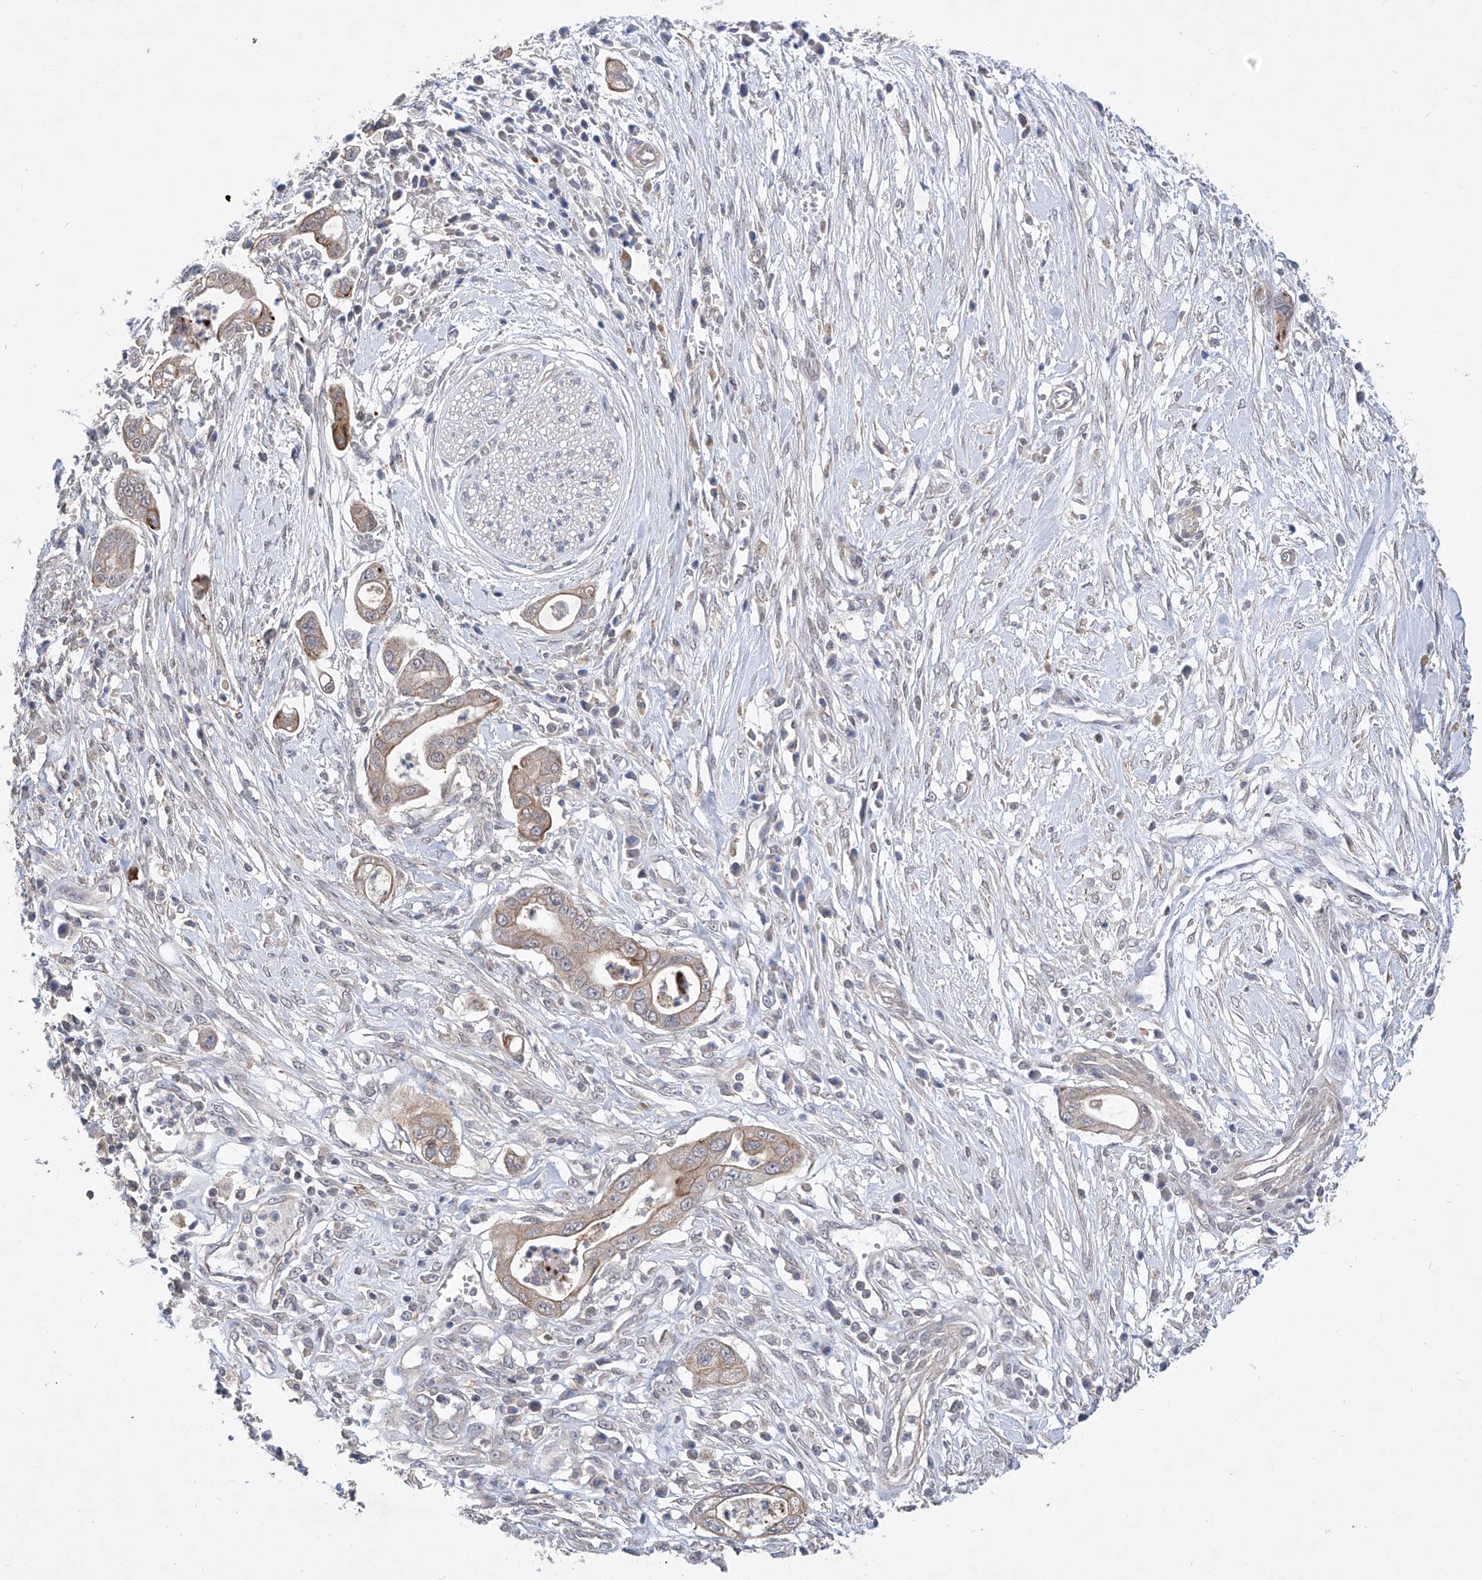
{"staining": {"intensity": "moderate", "quantity": ">75%", "location": "cytoplasmic/membranous"}, "tissue": "pancreatic cancer", "cell_type": "Tumor cells", "image_type": "cancer", "snomed": [{"axis": "morphology", "description": "Adenocarcinoma, NOS"}, {"axis": "topography", "description": "Pancreas"}], "caption": "Immunohistochemistry micrograph of pancreatic adenocarcinoma stained for a protein (brown), which exhibits medium levels of moderate cytoplasmic/membranous expression in about >75% of tumor cells.", "gene": "KIFC2", "patient": {"sex": "male", "age": 68}}